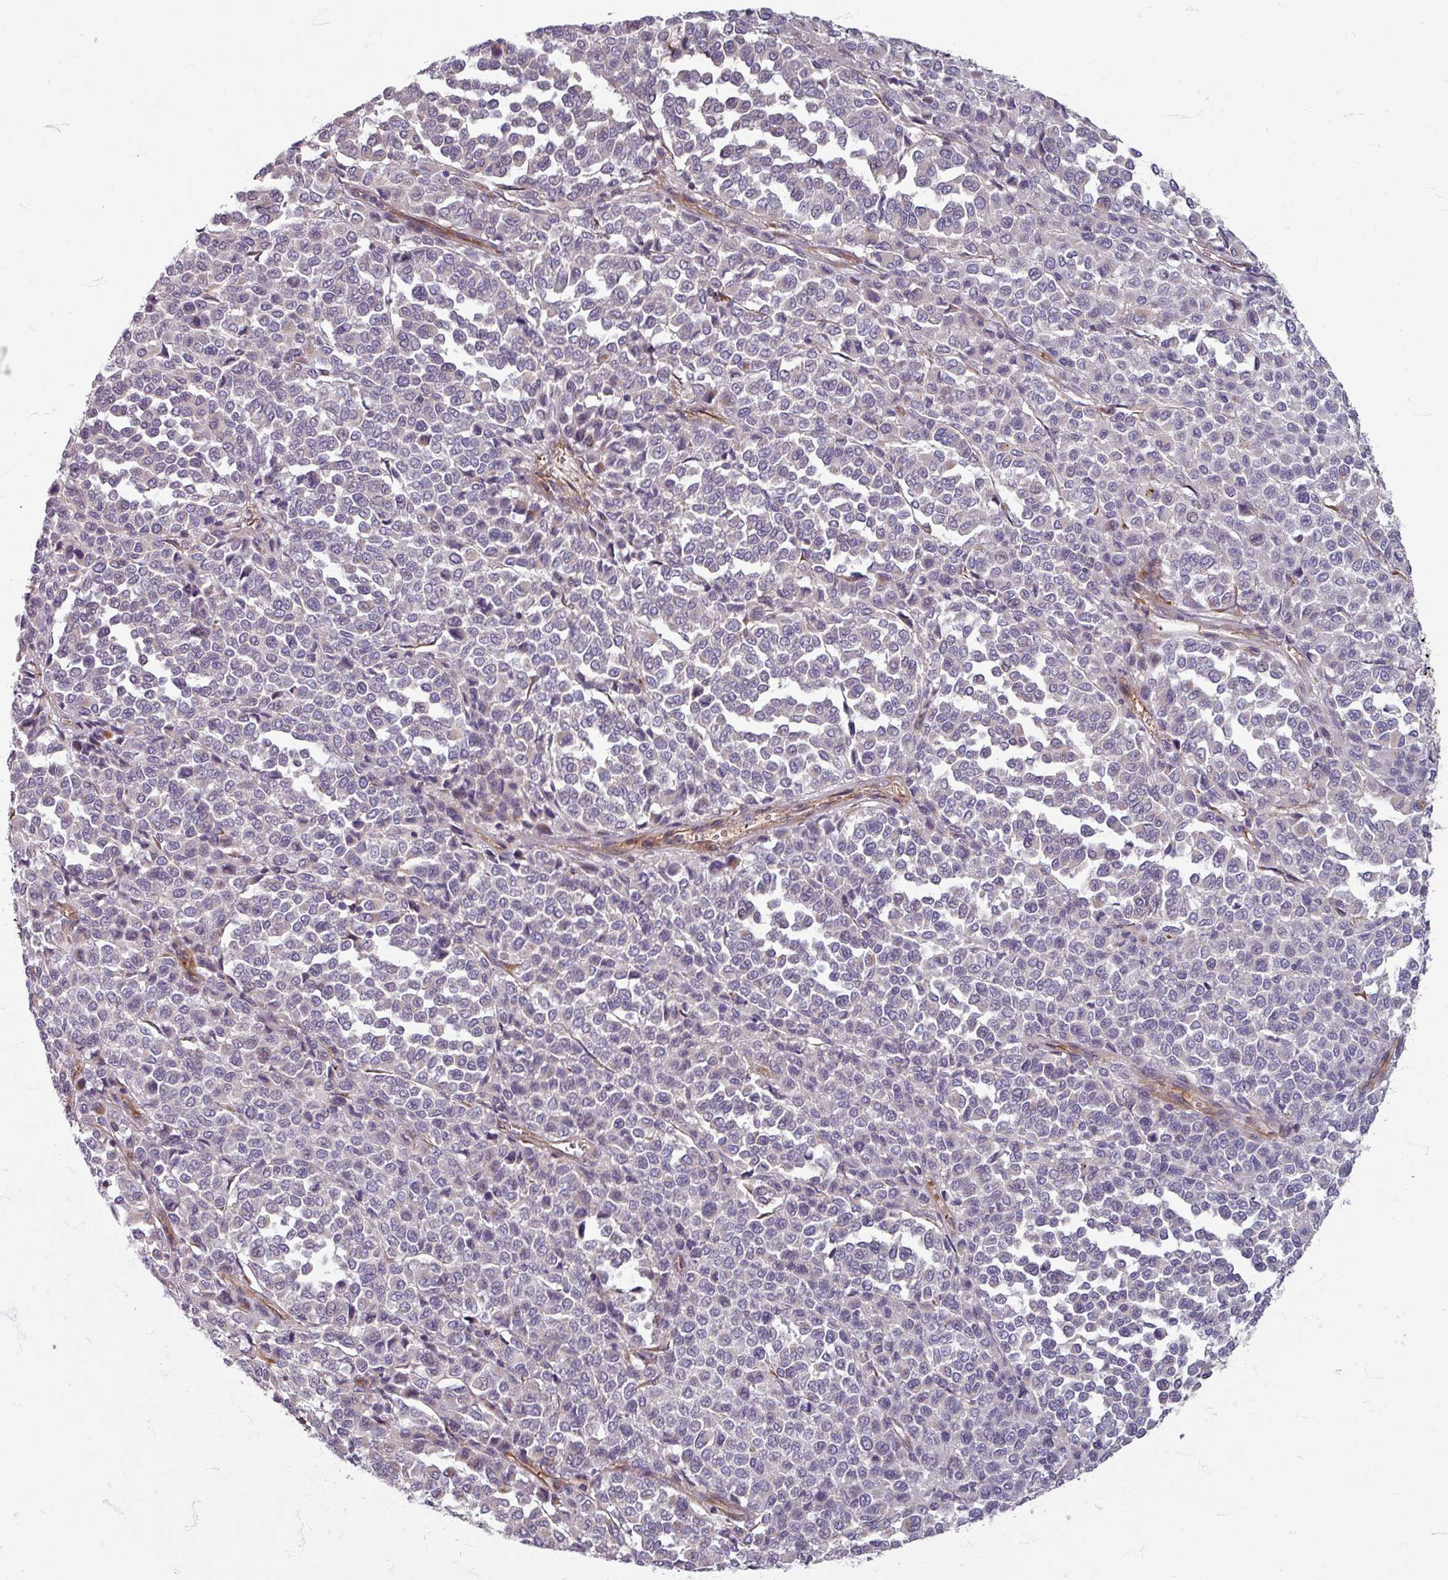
{"staining": {"intensity": "negative", "quantity": "none", "location": "none"}, "tissue": "melanoma", "cell_type": "Tumor cells", "image_type": "cancer", "snomed": [{"axis": "morphology", "description": "Malignant melanoma, Metastatic site"}, {"axis": "topography", "description": "Pancreas"}], "caption": "This is an immunohistochemistry (IHC) micrograph of human malignant melanoma (metastatic site). There is no positivity in tumor cells.", "gene": "GABARAPL1", "patient": {"sex": "female", "age": 30}}